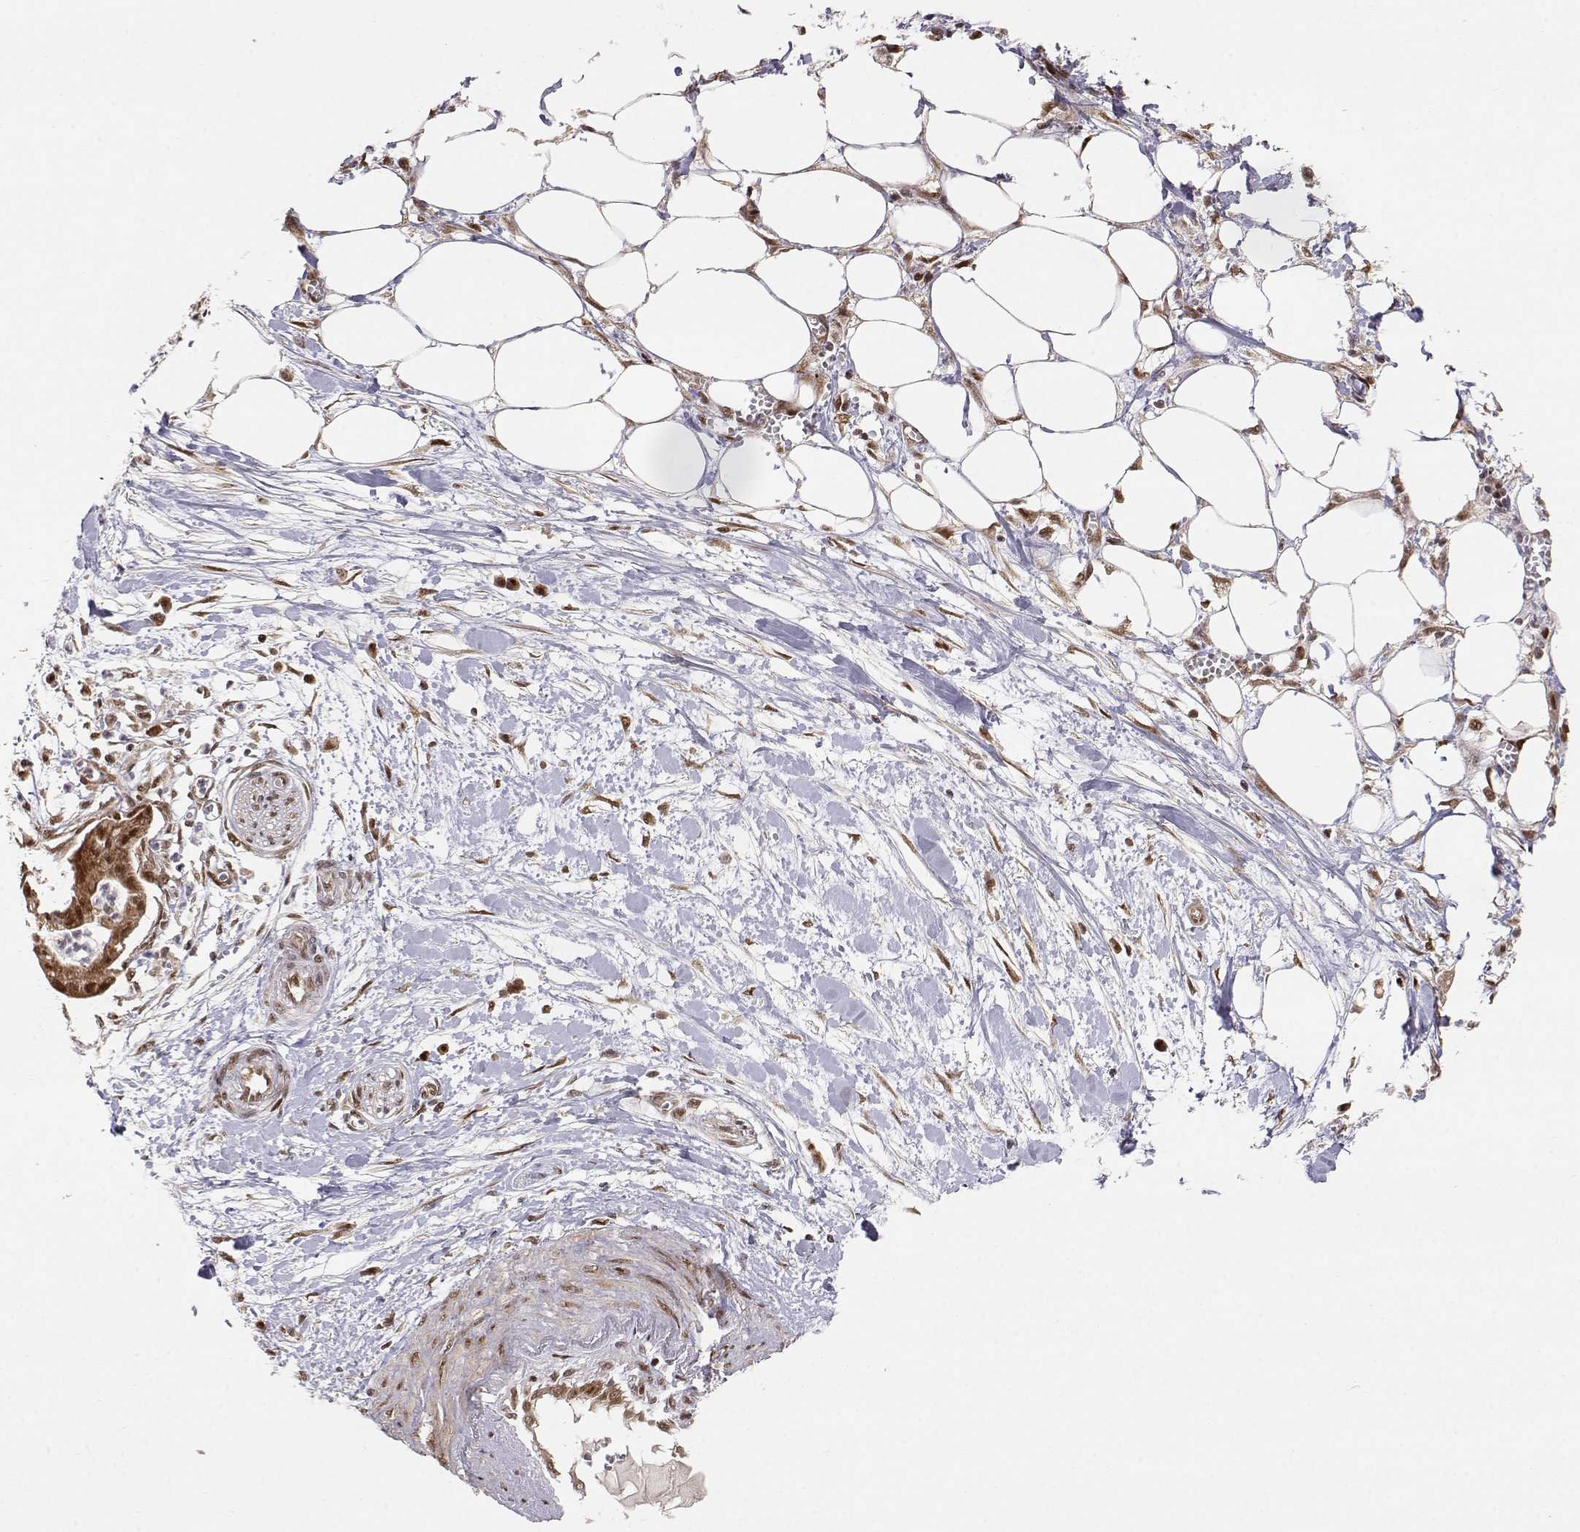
{"staining": {"intensity": "strong", "quantity": ">75%", "location": "cytoplasmic/membranous,nuclear"}, "tissue": "pancreatic cancer", "cell_type": "Tumor cells", "image_type": "cancer", "snomed": [{"axis": "morphology", "description": "Normal tissue, NOS"}, {"axis": "morphology", "description": "Adenocarcinoma, NOS"}, {"axis": "topography", "description": "Lymph node"}, {"axis": "topography", "description": "Pancreas"}], "caption": "Human pancreatic cancer (adenocarcinoma) stained for a protein (brown) shows strong cytoplasmic/membranous and nuclear positive staining in approximately >75% of tumor cells.", "gene": "BRCA1", "patient": {"sex": "female", "age": 58}}